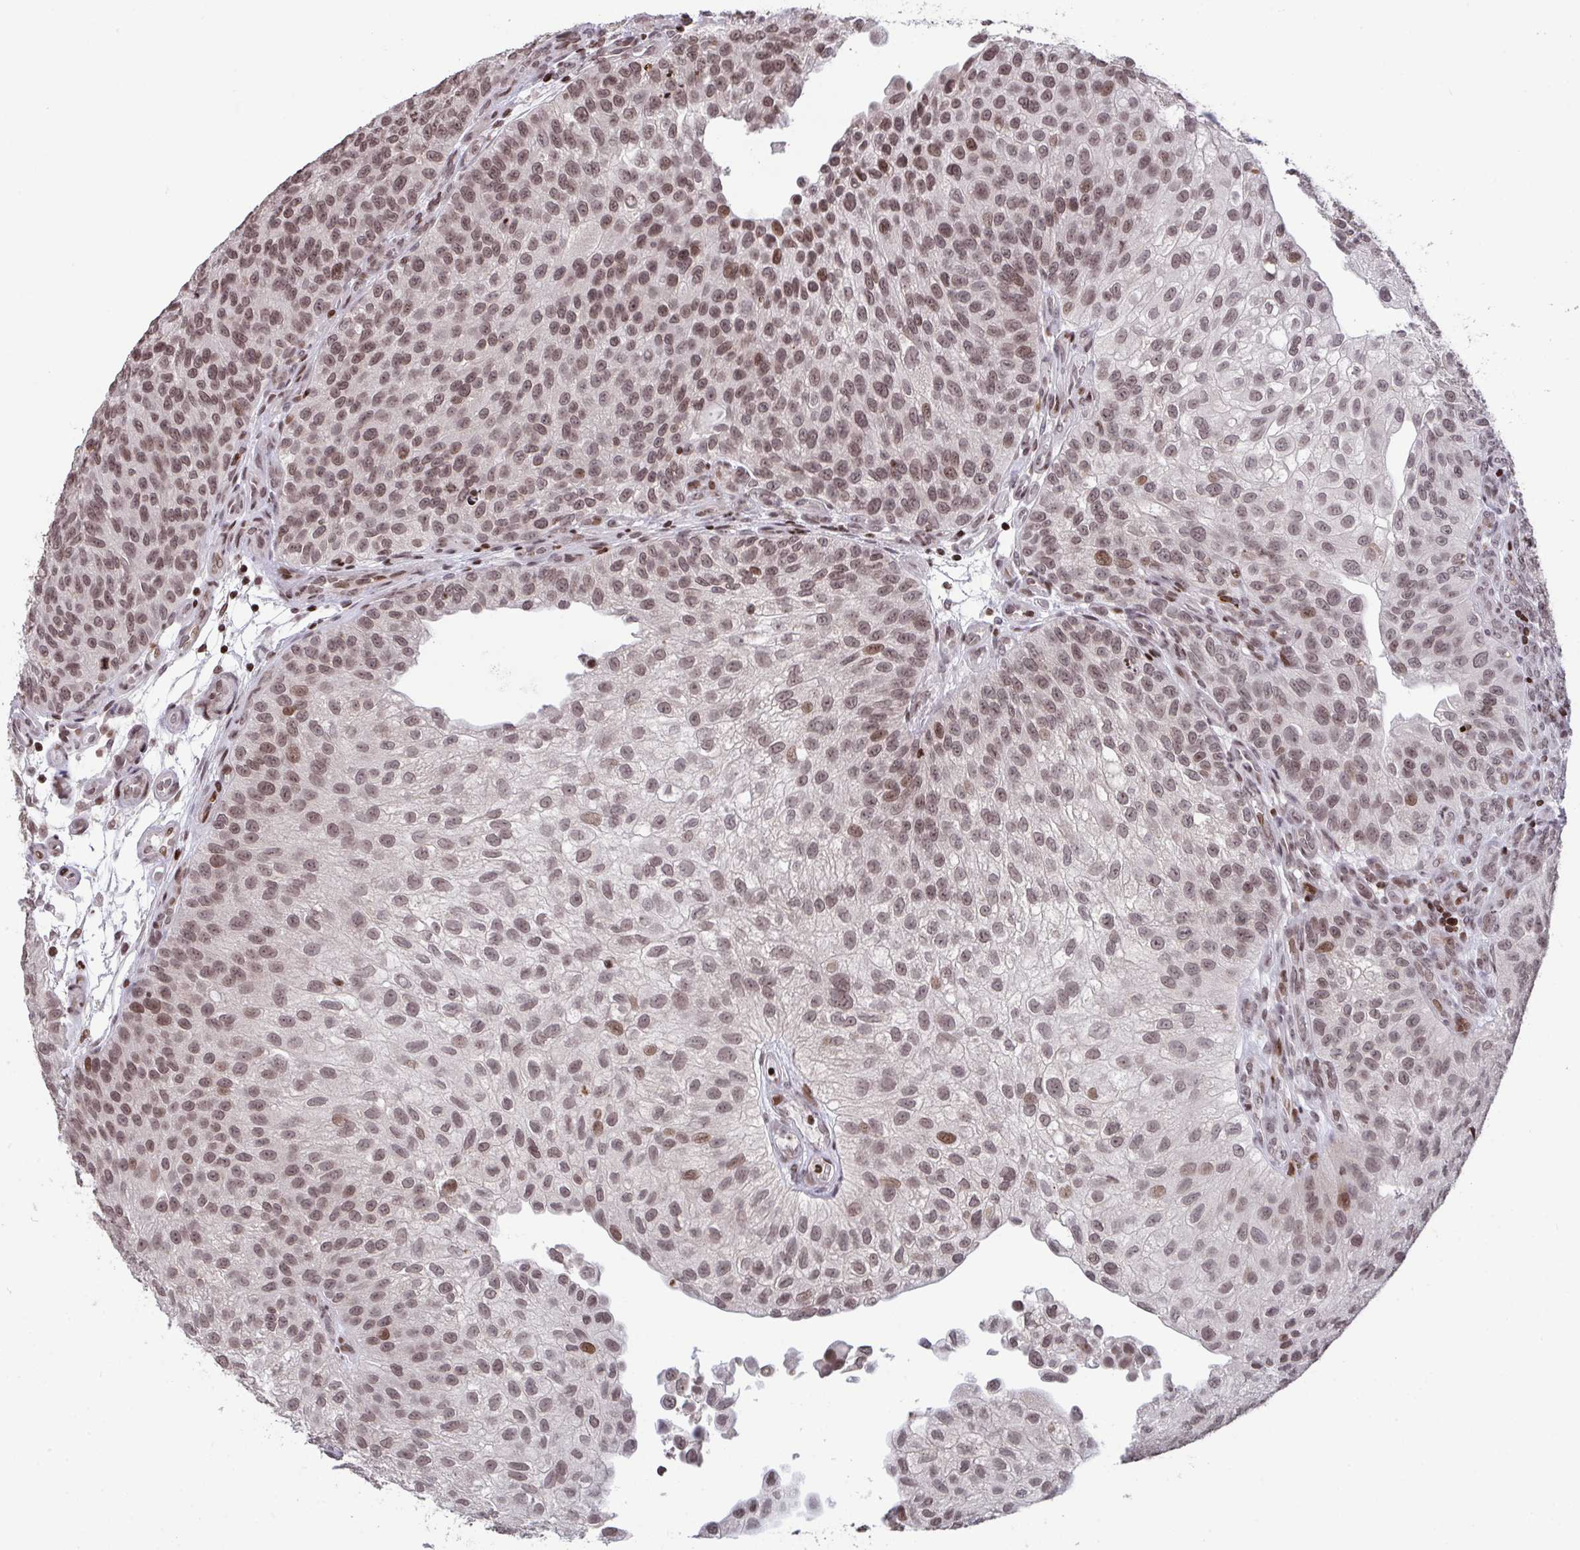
{"staining": {"intensity": "moderate", "quantity": ">75%", "location": "nuclear"}, "tissue": "urothelial cancer", "cell_type": "Tumor cells", "image_type": "cancer", "snomed": [{"axis": "morphology", "description": "Urothelial carcinoma, NOS"}, {"axis": "topography", "description": "Urinary bladder"}], "caption": "The image shows immunohistochemical staining of transitional cell carcinoma. There is moderate nuclear positivity is present in approximately >75% of tumor cells.", "gene": "NIP7", "patient": {"sex": "male", "age": 87}}